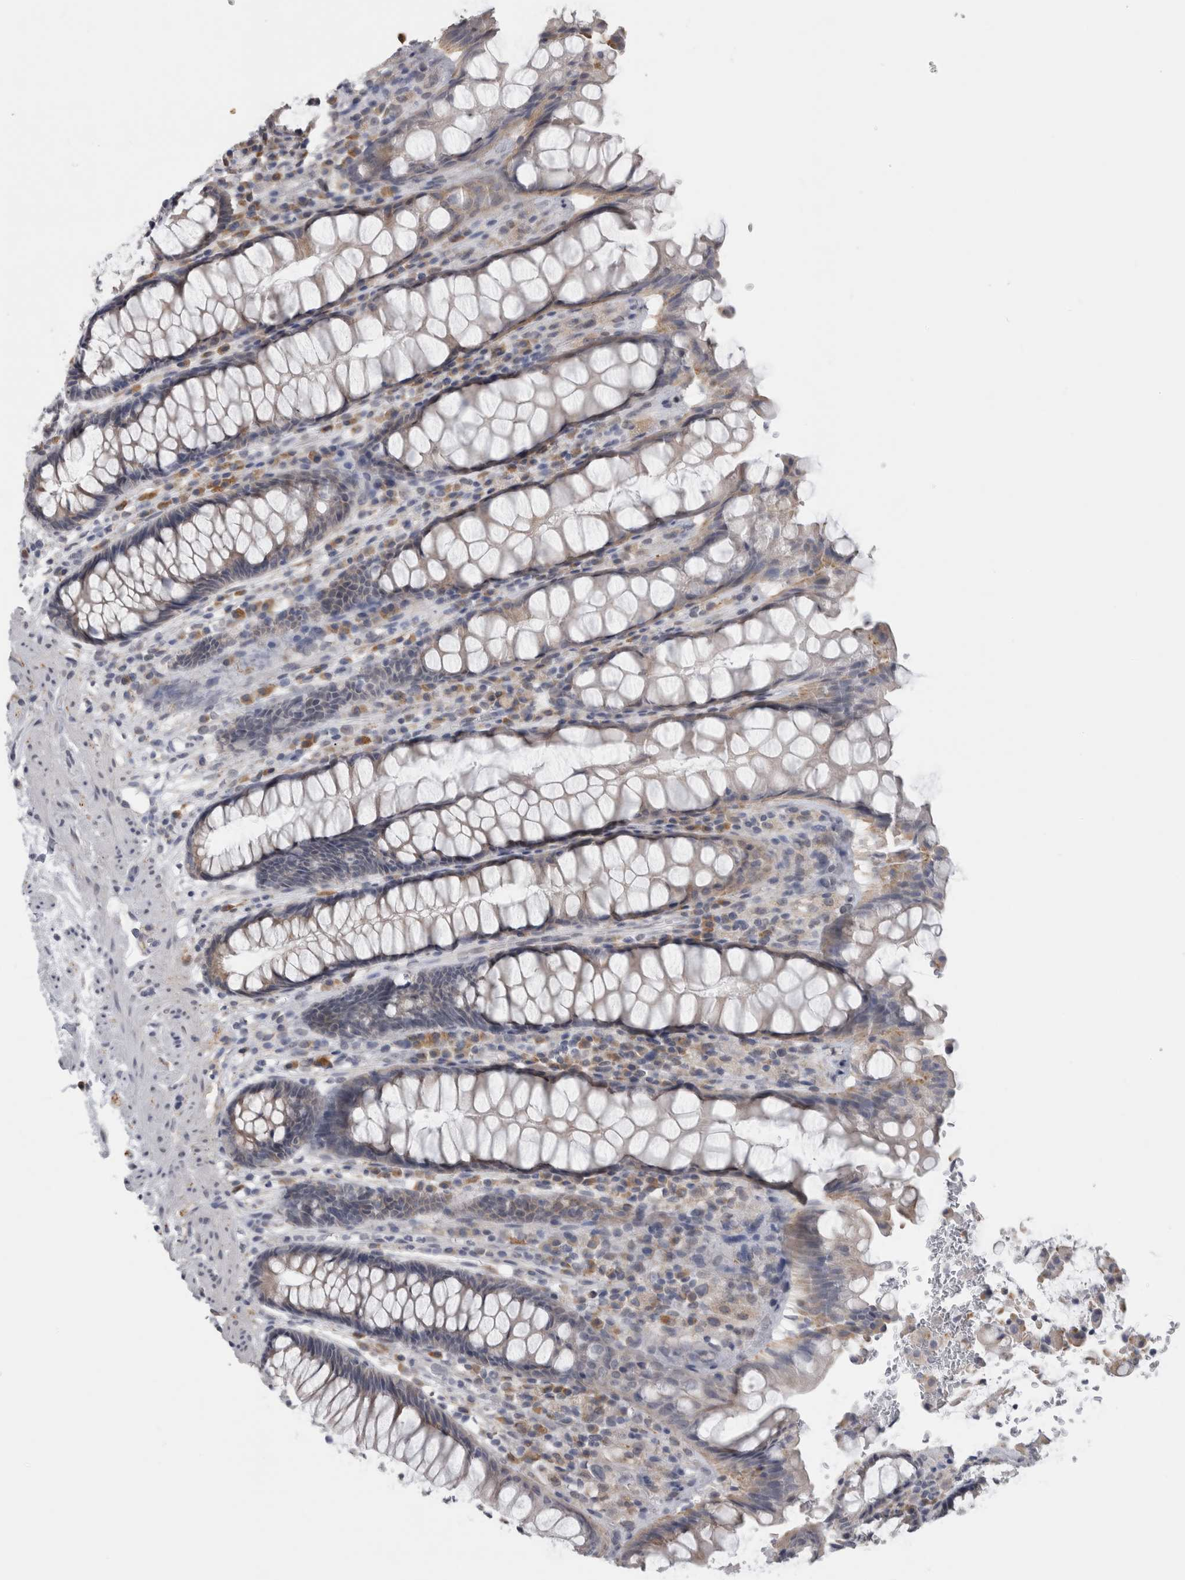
{"staining": {"intensity": "negative", "quantity": "none", "location": "none"}, "tissue": "rectum", "cell_type": "Glandular cells", "image_type": "normal", "snomed": [{"axis": "morphology", "description": "Normal tissue, NOS"}, {"axis": "topography", "description": "Rectum"}], "caption": "A high-resolution photomicrograph shows immunohistochemistry (IHC) staining of normal rectum, which demonstrates no significant expression in glandular cells.", "gene": "TMEM242", "patient": {"sex": "male", "age": 64}}